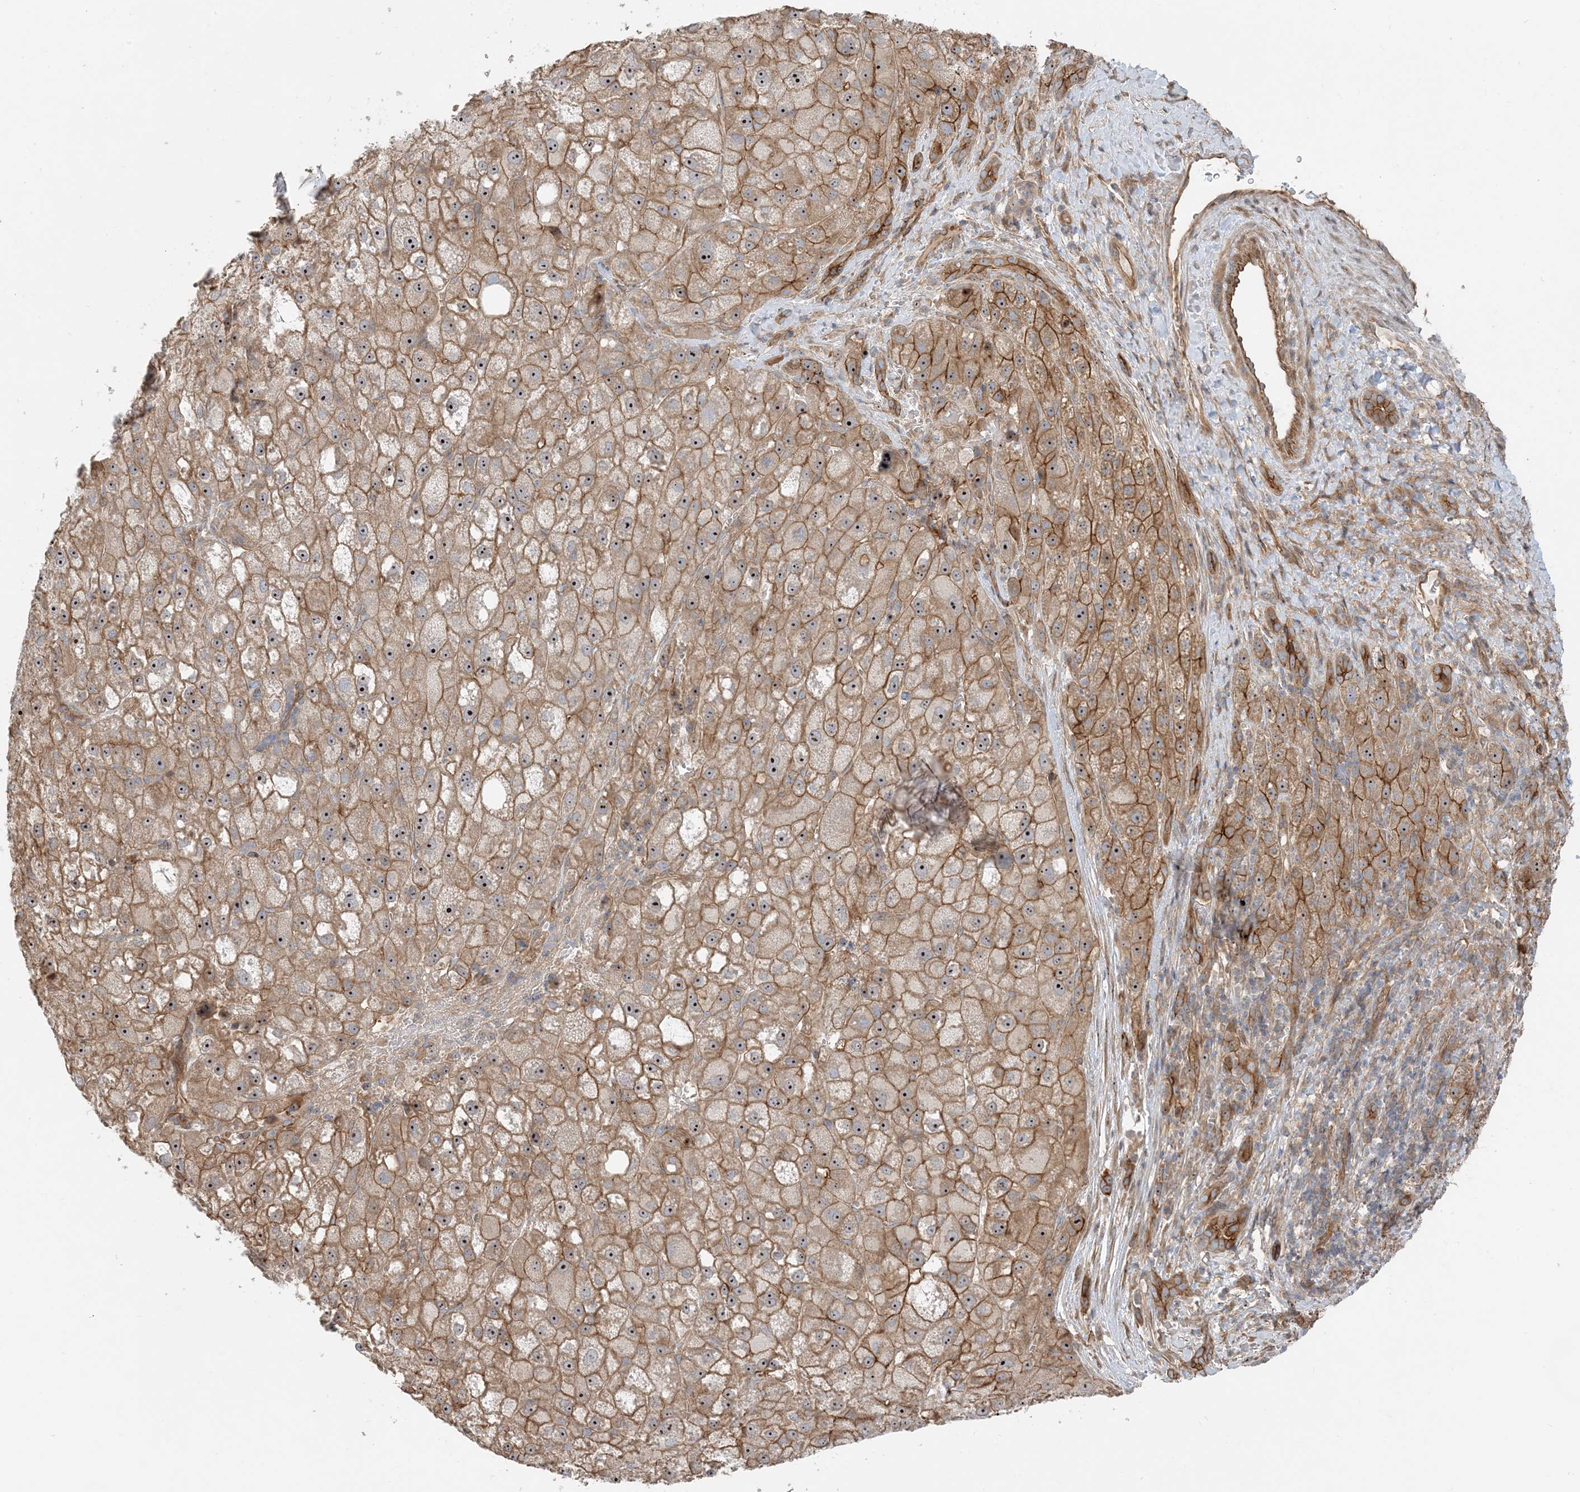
{"staining": {"intensity": "moderate", "quantity": ">75%", "location": "cytoplasmic/membranous,nuclear"}, "tissue": "liver cancer", "cell_type": "Tumor cells", "image_type": "cancer", "snomed": [{"axis": "morphology", "description": "Carcinoma, Hepatocellular, NOS"}, {"axis": "topography", "description": "Liver"}], "caption": "The image reveals staining of liver cancer, revealing moderate cytoplasmic/membranous and nuclear protein expression (brown color) within tumor cells. The protein of interest is shown in brown color, while the nuclei are stained blue.", "gene": "MYL5", "patient": {"sex": "male", "age": 57}}